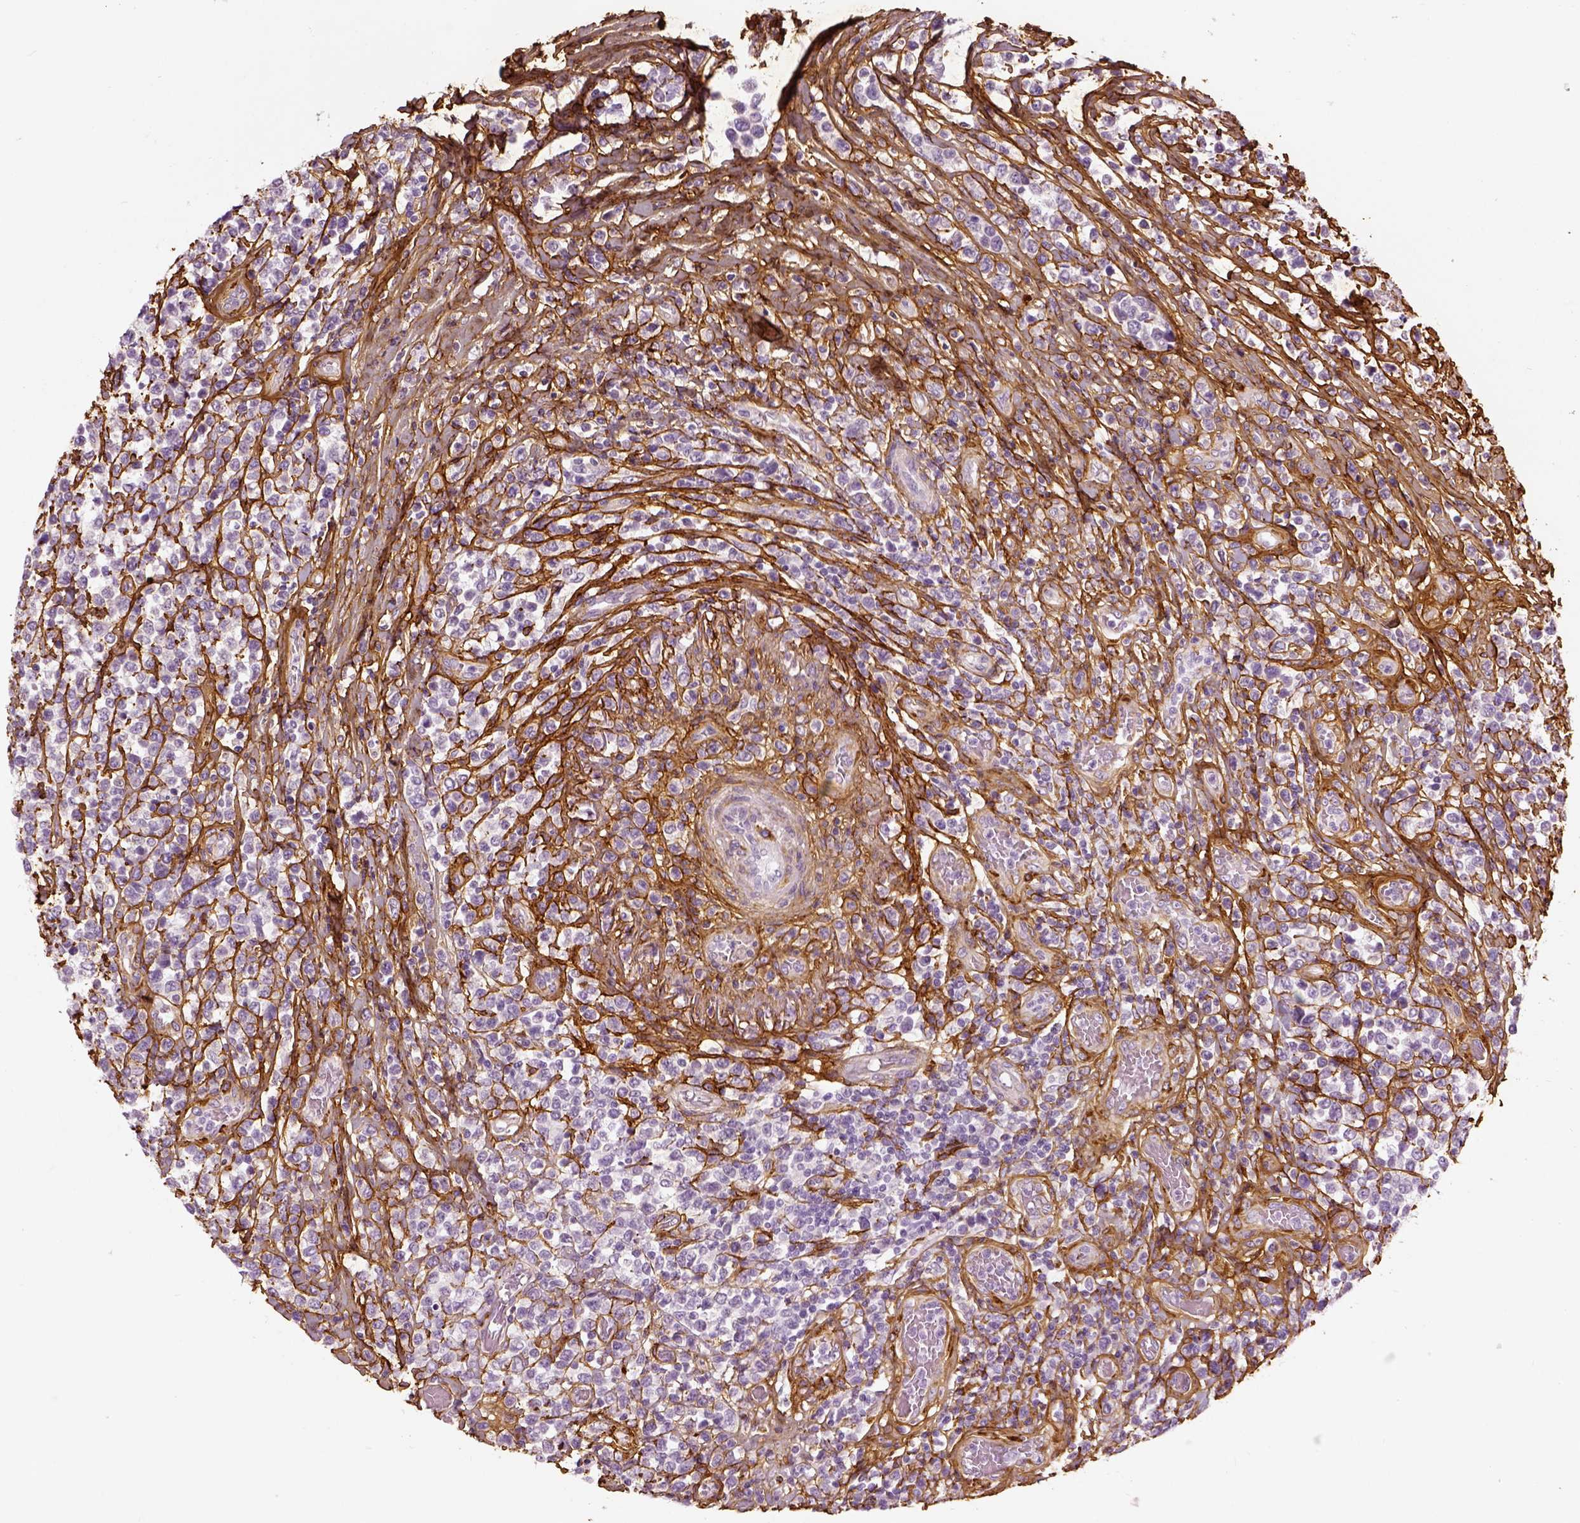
{"staining": {"intensity": "negative", "quantity": "none", "location": "none"}, "tissue": "lymphoma", "cell_type": "Tumor cells", "image_type": "cancer", "snomed": [{"axis": "morphology", "description": "Malignant lymphoma, non-Hodgkin's type, High grade"}, {"axis": "topography", "description": "Soft tissue"}], "caption": "IHC of lymphoma shows no staining in tumor cells.", "gene": "COL6A2", "patient": {"sex": "female", "age": 56}}